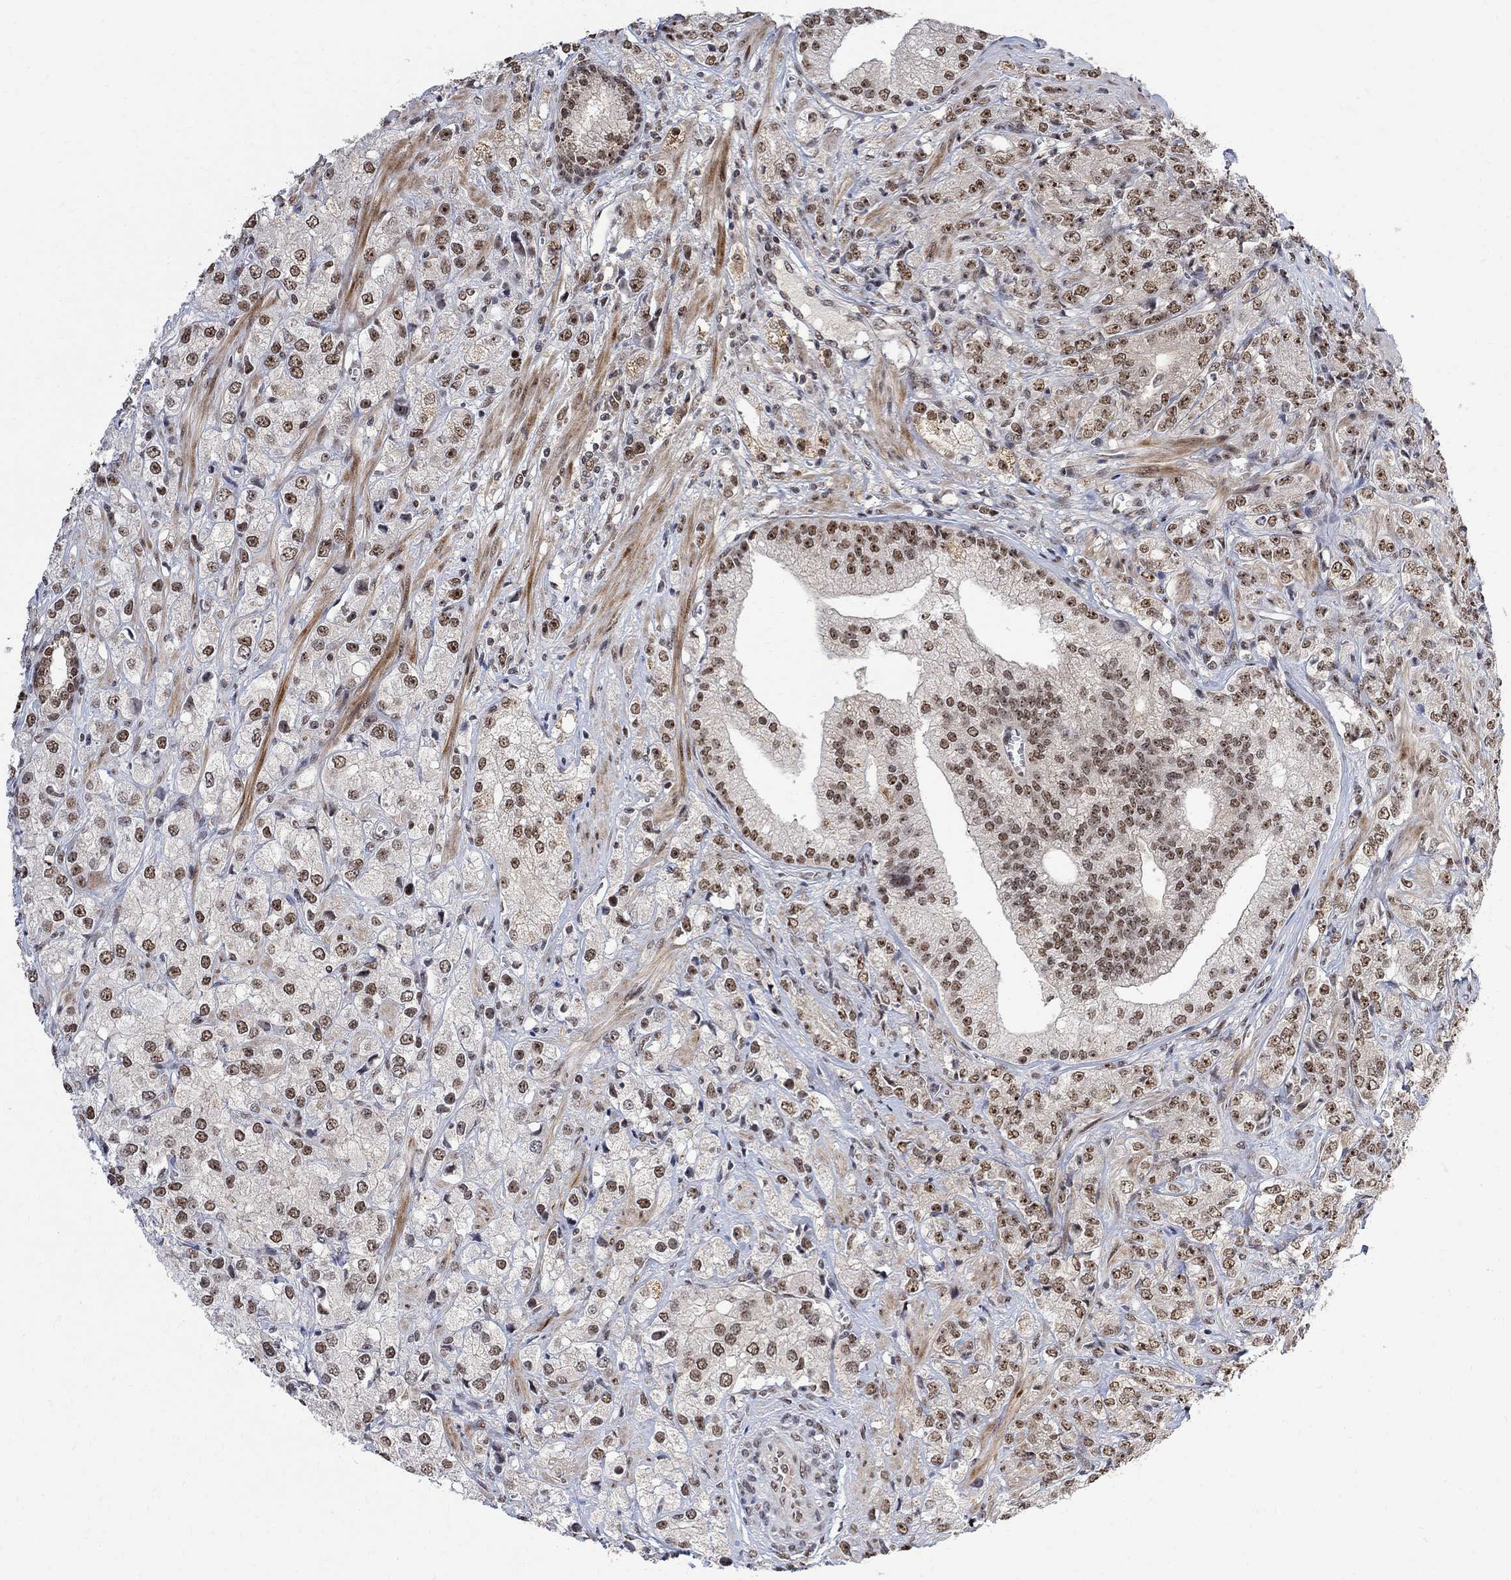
{"staining": {"intensity": "moderate", "quantity": ">75%", "location": "nuclear"}, "tissue": "prostate cancer", "cell_type": "Tumor cells", "image_type": "cancer", "snomed": [{"axis": "morphology", "description": "Adenocarcinoma, NOS"}, {"axis": "topography", "description": "Prostate and seminal vesicle, NOS"}, {"axis": "topography", "description": "Prostate"}], "caption": "Protein expression analysis of prostate cancer shows moderate nuclear expression in approximately >75% of tumor cells.", "gene": "E4F1", "patient": {"sex": "male", "age": 68}}